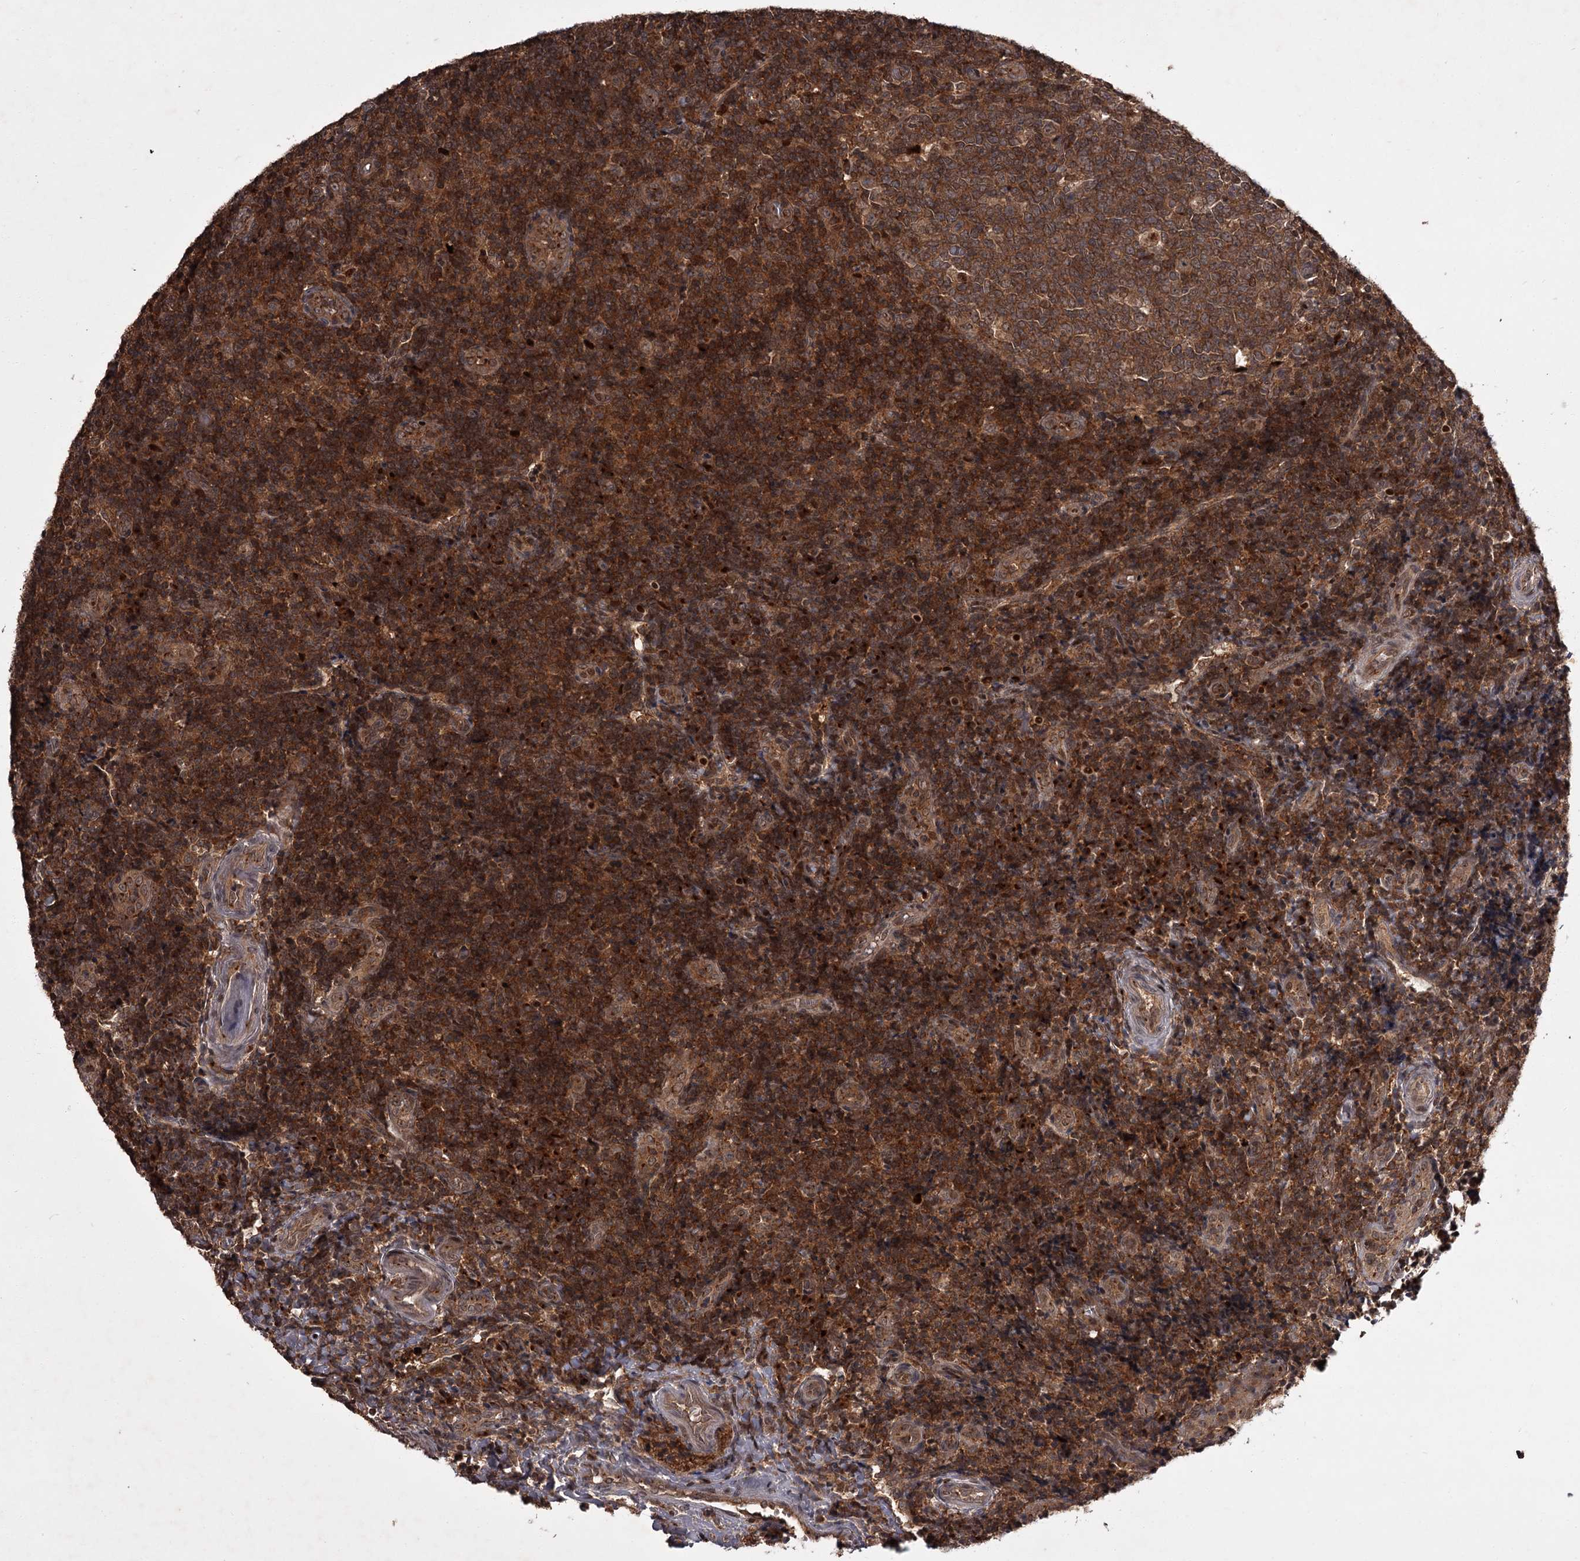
{"staining": {"intensity": "moderate", "quantity": ">75%", "location": "cytoplasmic/membranous"}, "tissue": "tonsil", "cell_type": "Germinal center cells", "image_type": "normal", "snomed": [{"axis": "morphology", "description": "Normal tissue, NOS"}, {"axis": "topography", "description": "Tonsil"}], "caption": "Moderate cytoplasmic/membranous positivity for a protein is present in approximately >75% of germinal center cells of normal tonsil using immunohistochemistry.", "gene": "TBC1D23", "patient": {"sex": "female", "age": 19}}